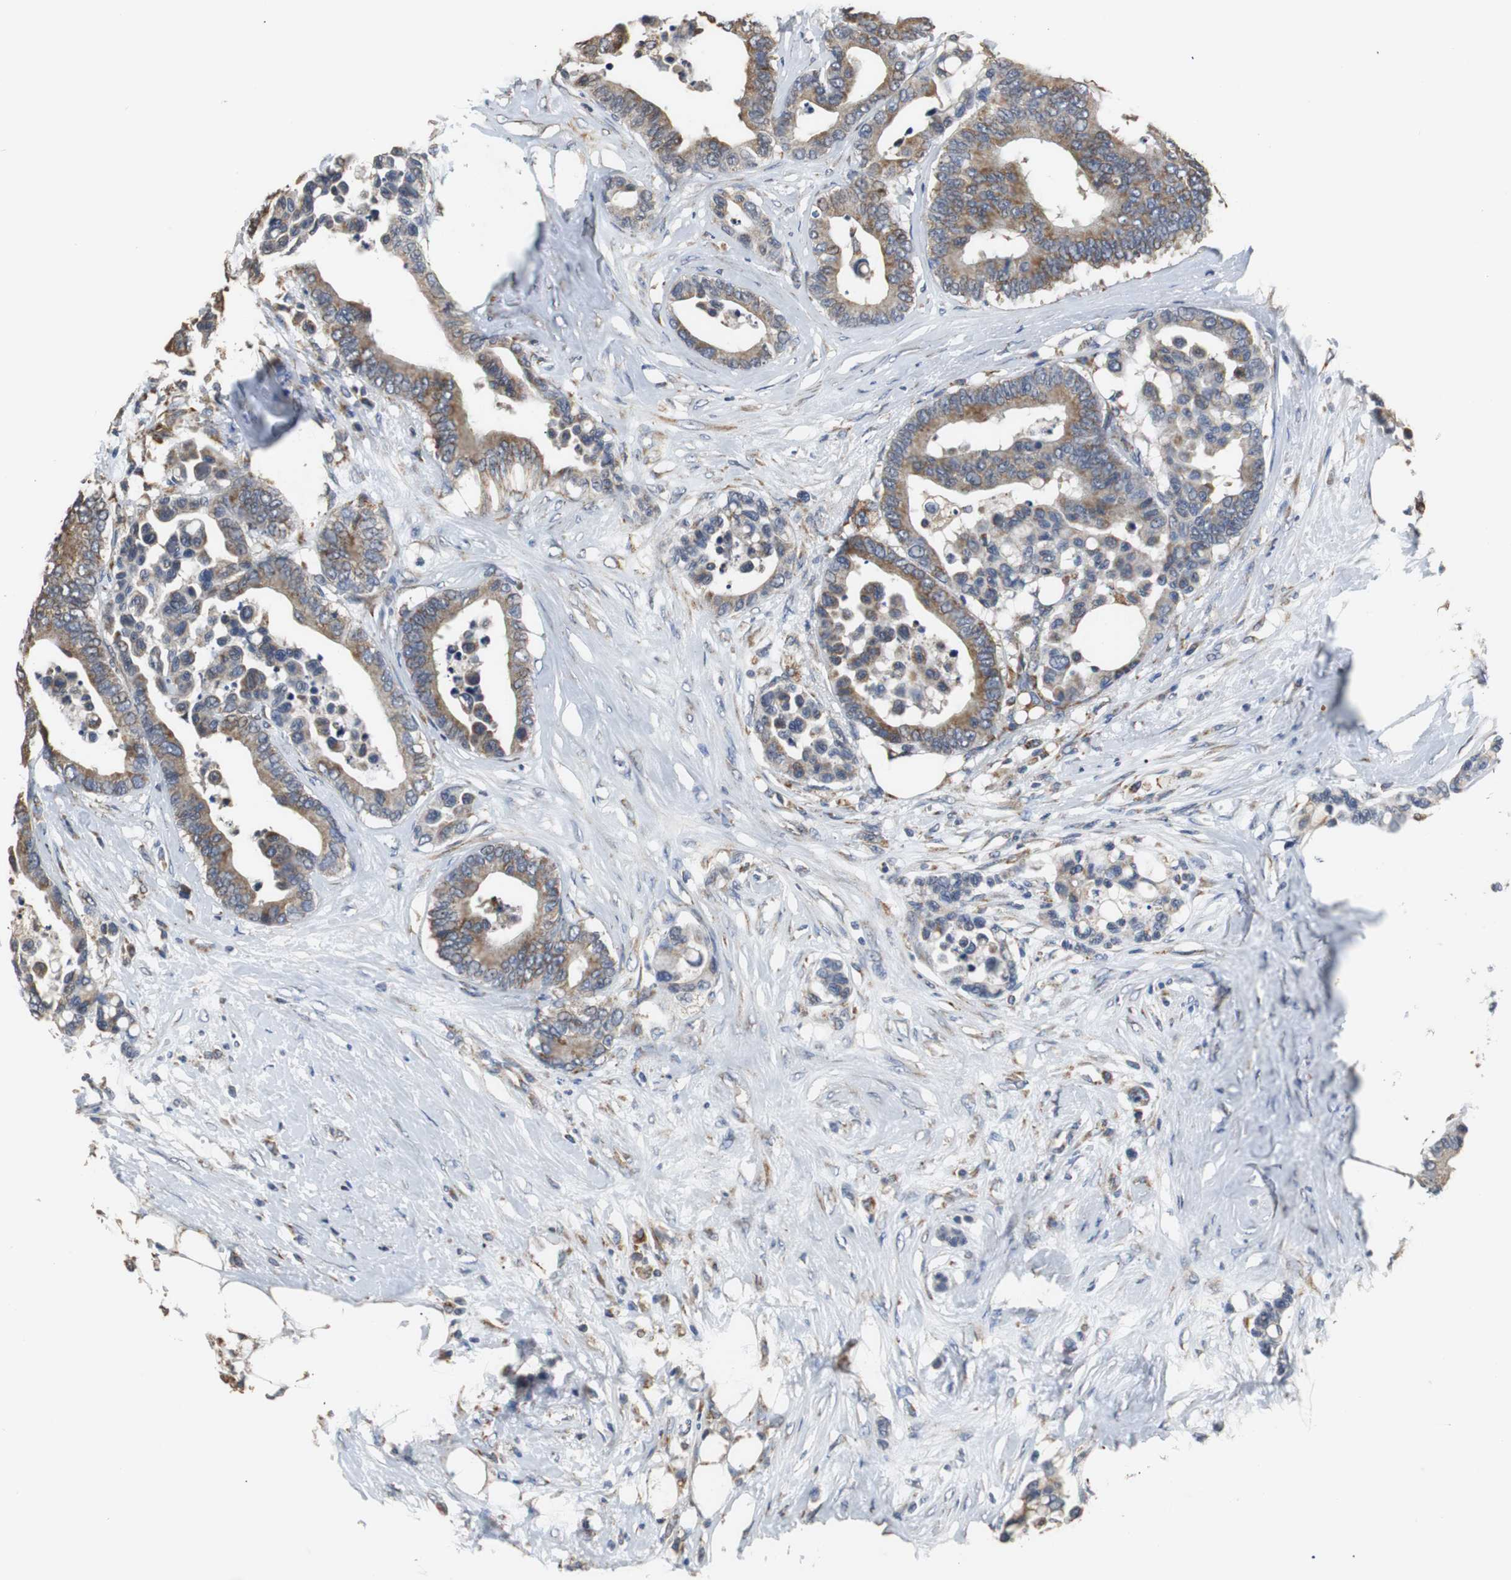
{"staining": {"intensity": "moderate", "quantity": ">75%", "location": "cytoplasmic/membranous"}, "tissue": "colorectal cancer", "cell_type": "Tumor cells", "image_type": "cancer", "snomed": [{"axis": "morphology", "description": "Adenocarcinoma, NOS"}, {"axis": "topography", "description": "Colon"}], "caption": "This is an image of IHC staining of colorectal adenocarcinoma, which shows moderate expression in the cytoplasmic/membranous of tumor cells.", "gene": "HMGCL", "patient": {"sex": "male", "age": 82}}